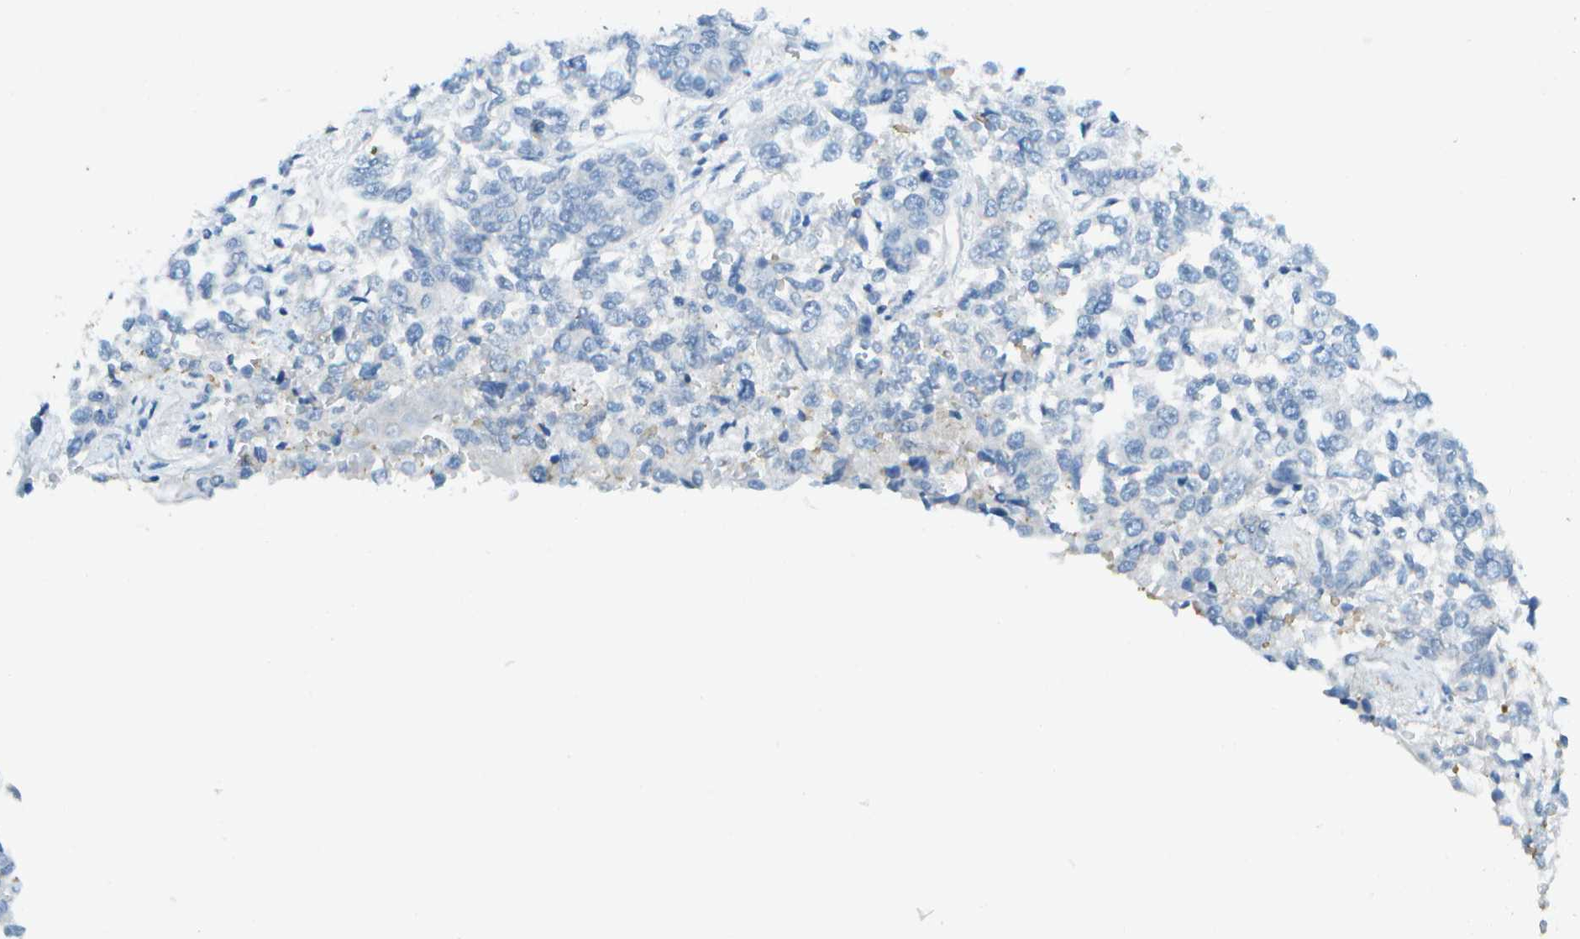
{"staining": {"intensity": "negative", "quantity": "none", "location": "none"}, "tissue": "lung cancer", "cell_type": "Tumor cells", "image_type": "cancer", "snomed": [{"axis": "morphology", "description": "Adenocarcinoma, NOS"}, {"axis": "topography", "description": "Lung"}], "caption": "Immunohistochemistry of lung cancer shows no positivity in tumor cells.", "gene": "C1S", "patient": {"sex": "male", "age": 84}}